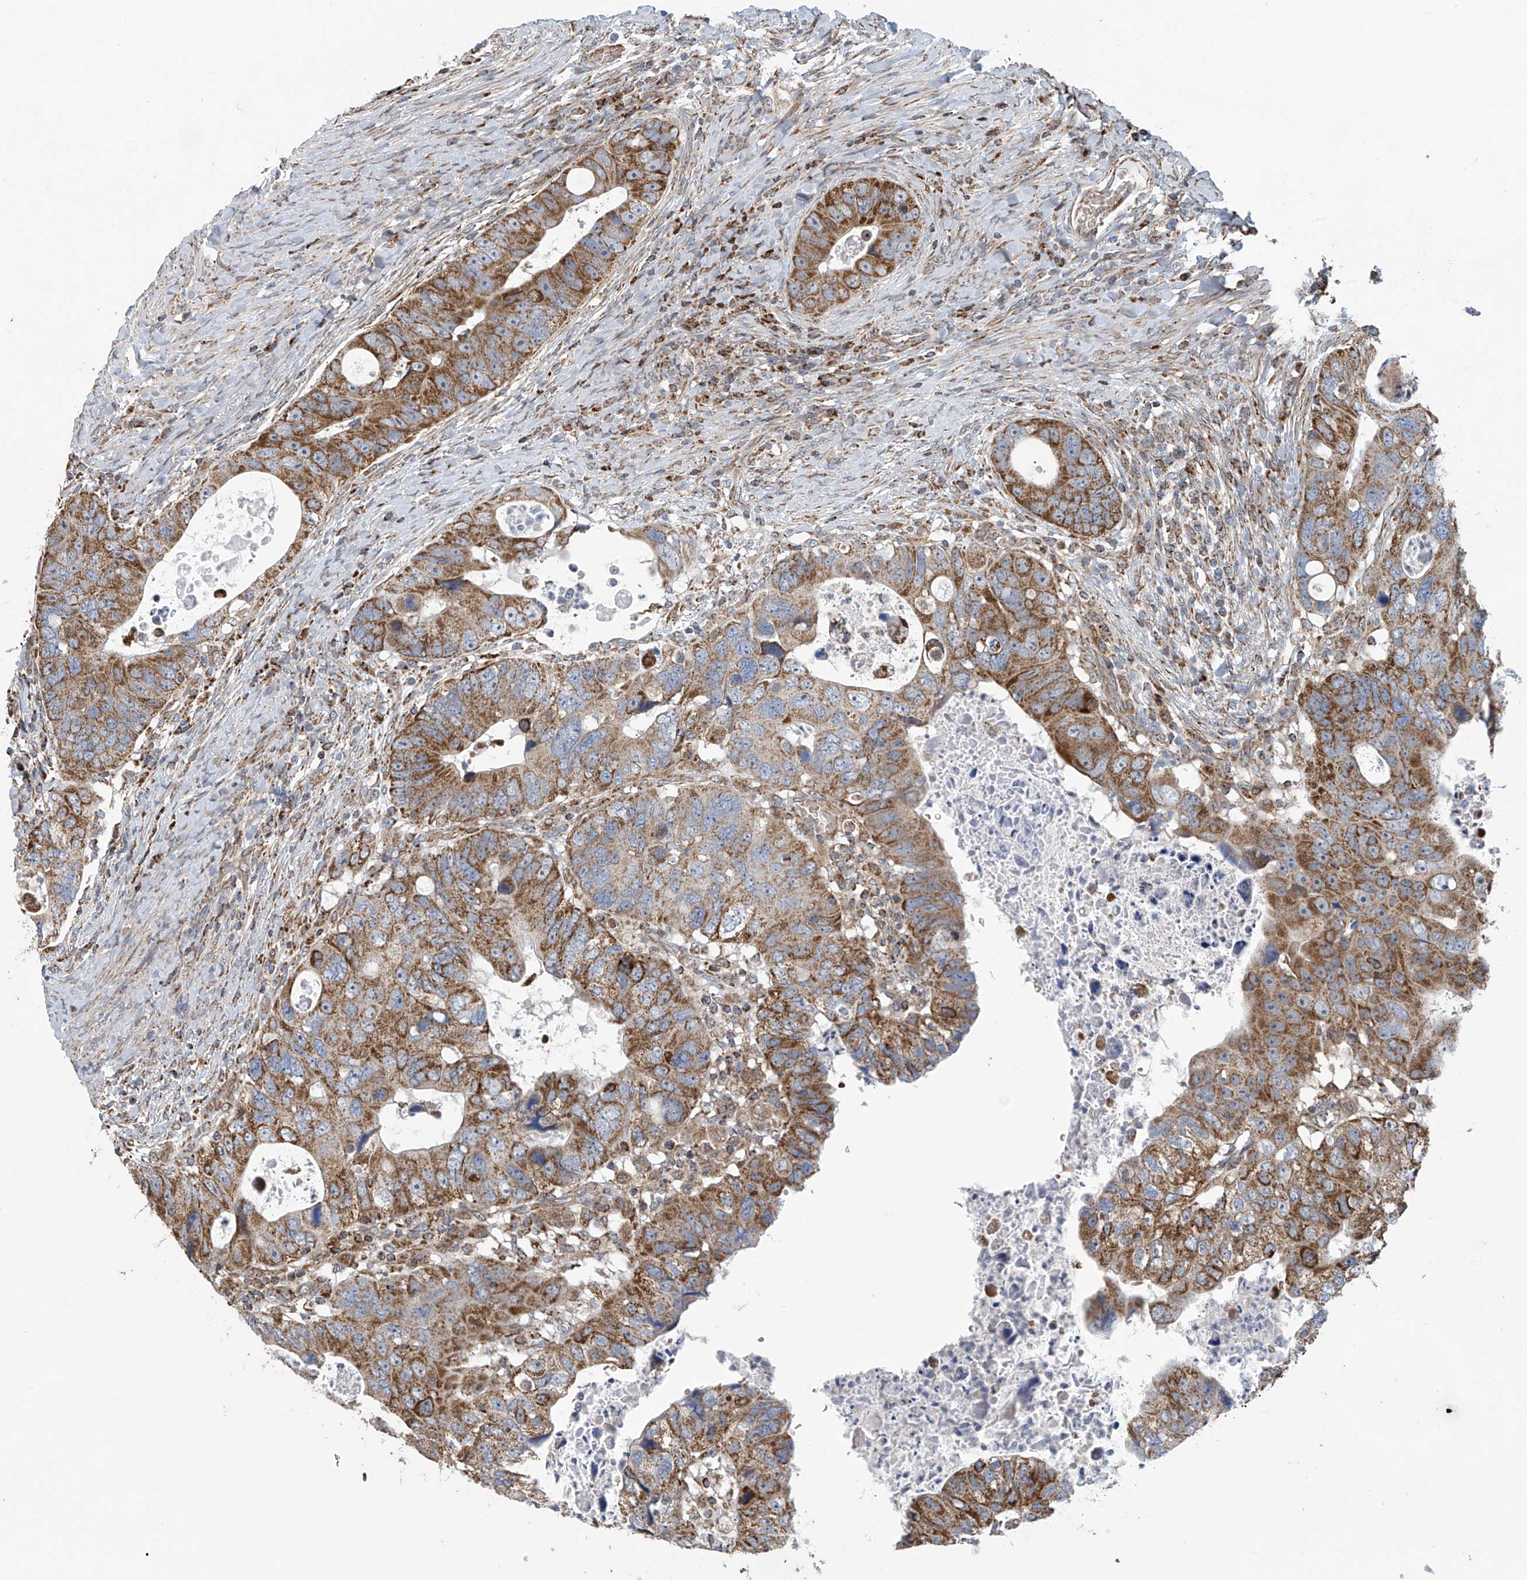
{"staining": {"intensity": "moderate", "quantity": ">75%", "location": "cytoplasmic/membranous"}, "tissue": "colorectal cancer", "cell_type": "Tumor cells", "image_type": "cancer", "snomed": [{"axis": "morphology", "description": "Adenocarcinoma, NOS"}, {"axis": "topography", "description": "Rectum"}], "caption": "Moderate cytoplasmic/membranous protein expression is appreciated in about >75% of tumor cells in adenocarcinoma (colorectal). (DAB (3,3'-diaminobenzidine) IHC, brown staining for protein, blue staining for nuclei).", "gene": "COMMD1", "patient": {"sex": "male", "age": 59}}